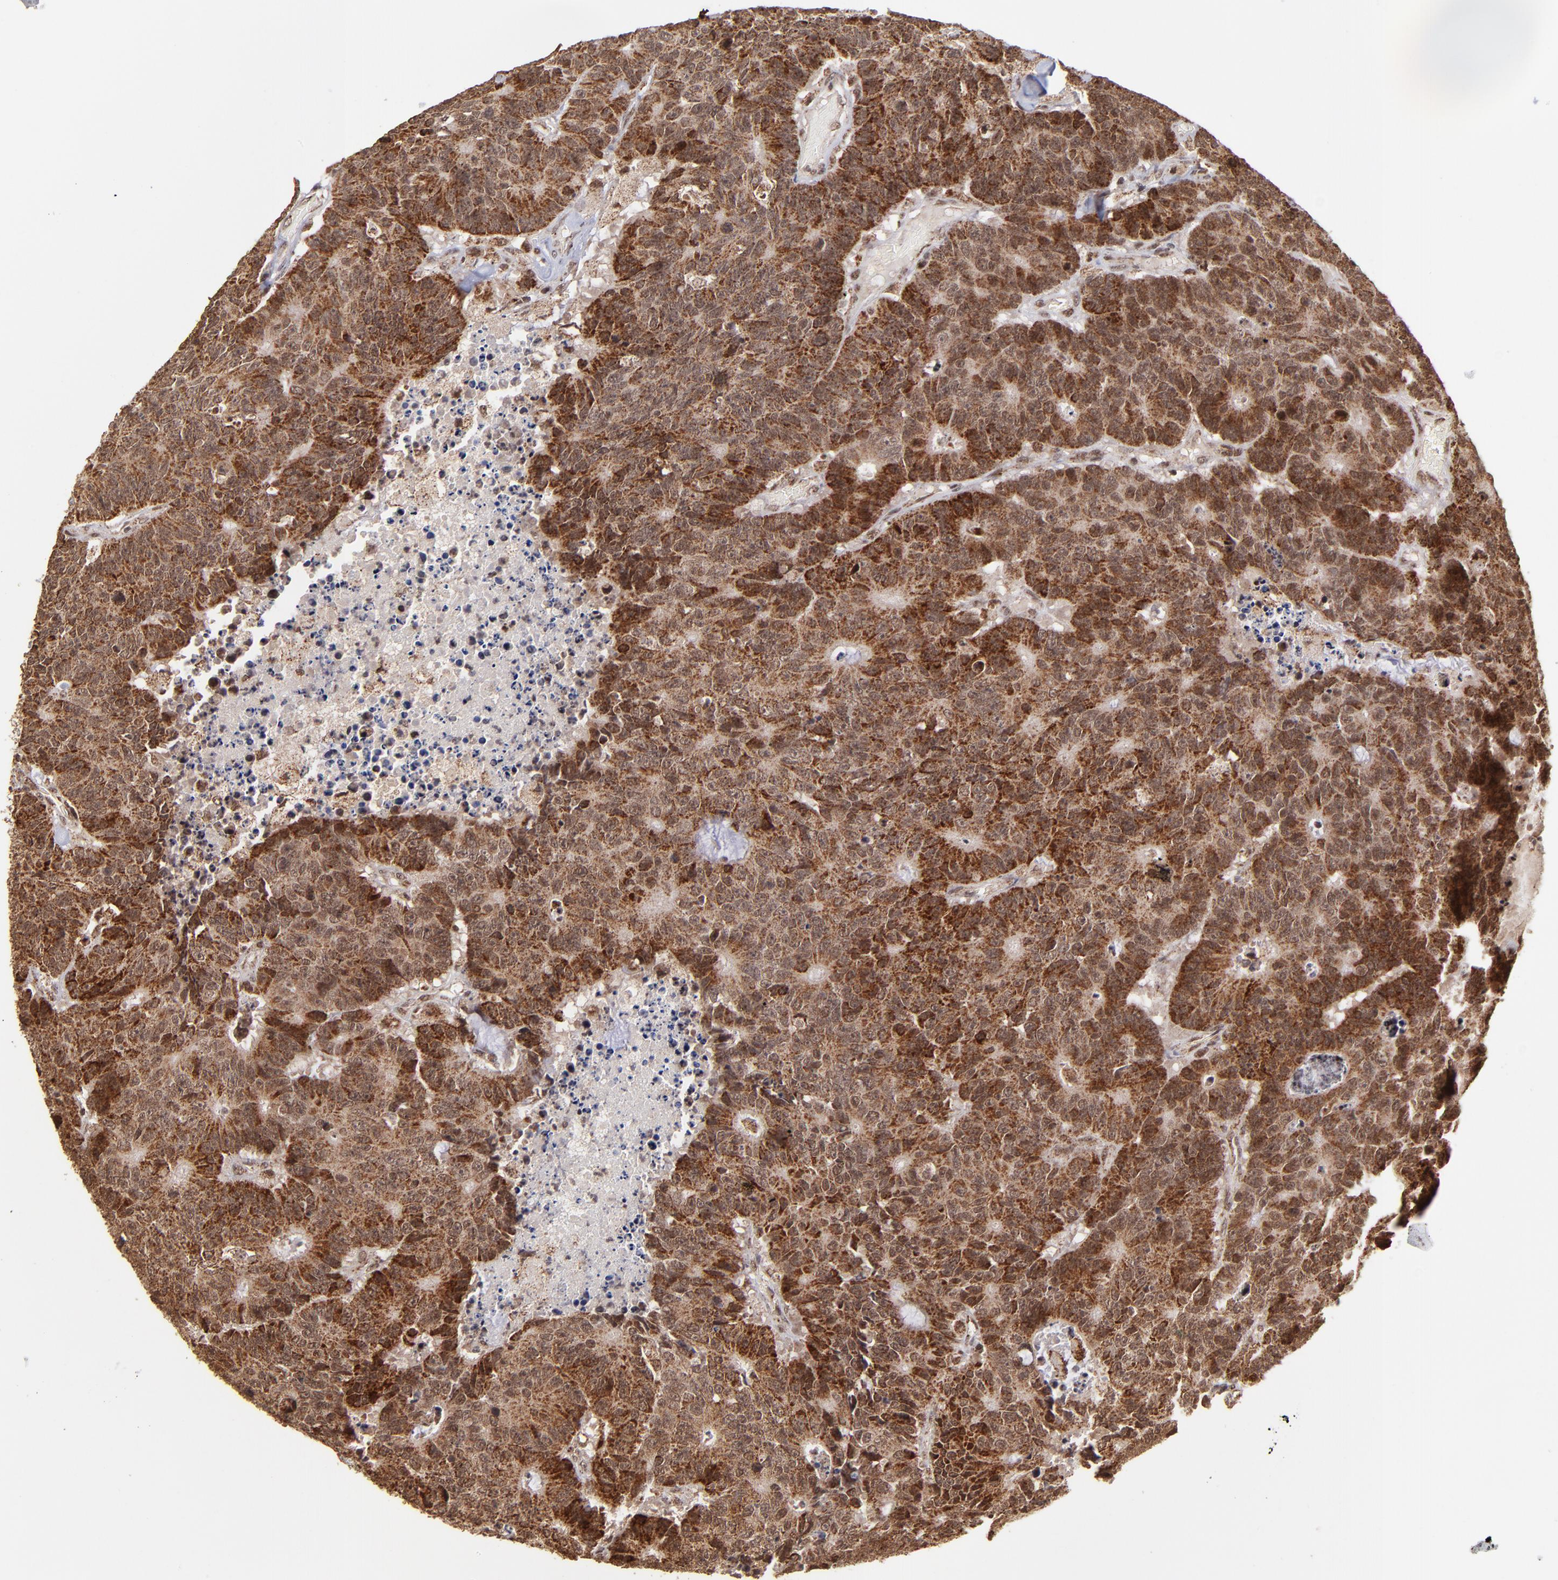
{"staining": {"intensity": "strong", "quantity": ">75%", "location": "cytoplasmic/membranous"}, "tissue": "colorectal cancer", "cell_type": "Tumor cells", "image_type": "cancer", "snomed": [{"axis": "morphology", "description": "Adenocarcinoma, NOS"}, {"axis": "topography", "description": "Colon"}], "caption": "There is high levels of strong cytoplasmic/membranous expression in tumor cells of adenocarcinoma (colorectal), as demonstrated by immunohistochemical staining (brown color).", "gene": "MED15", "patient": {"sex": "female", "age": 86}}